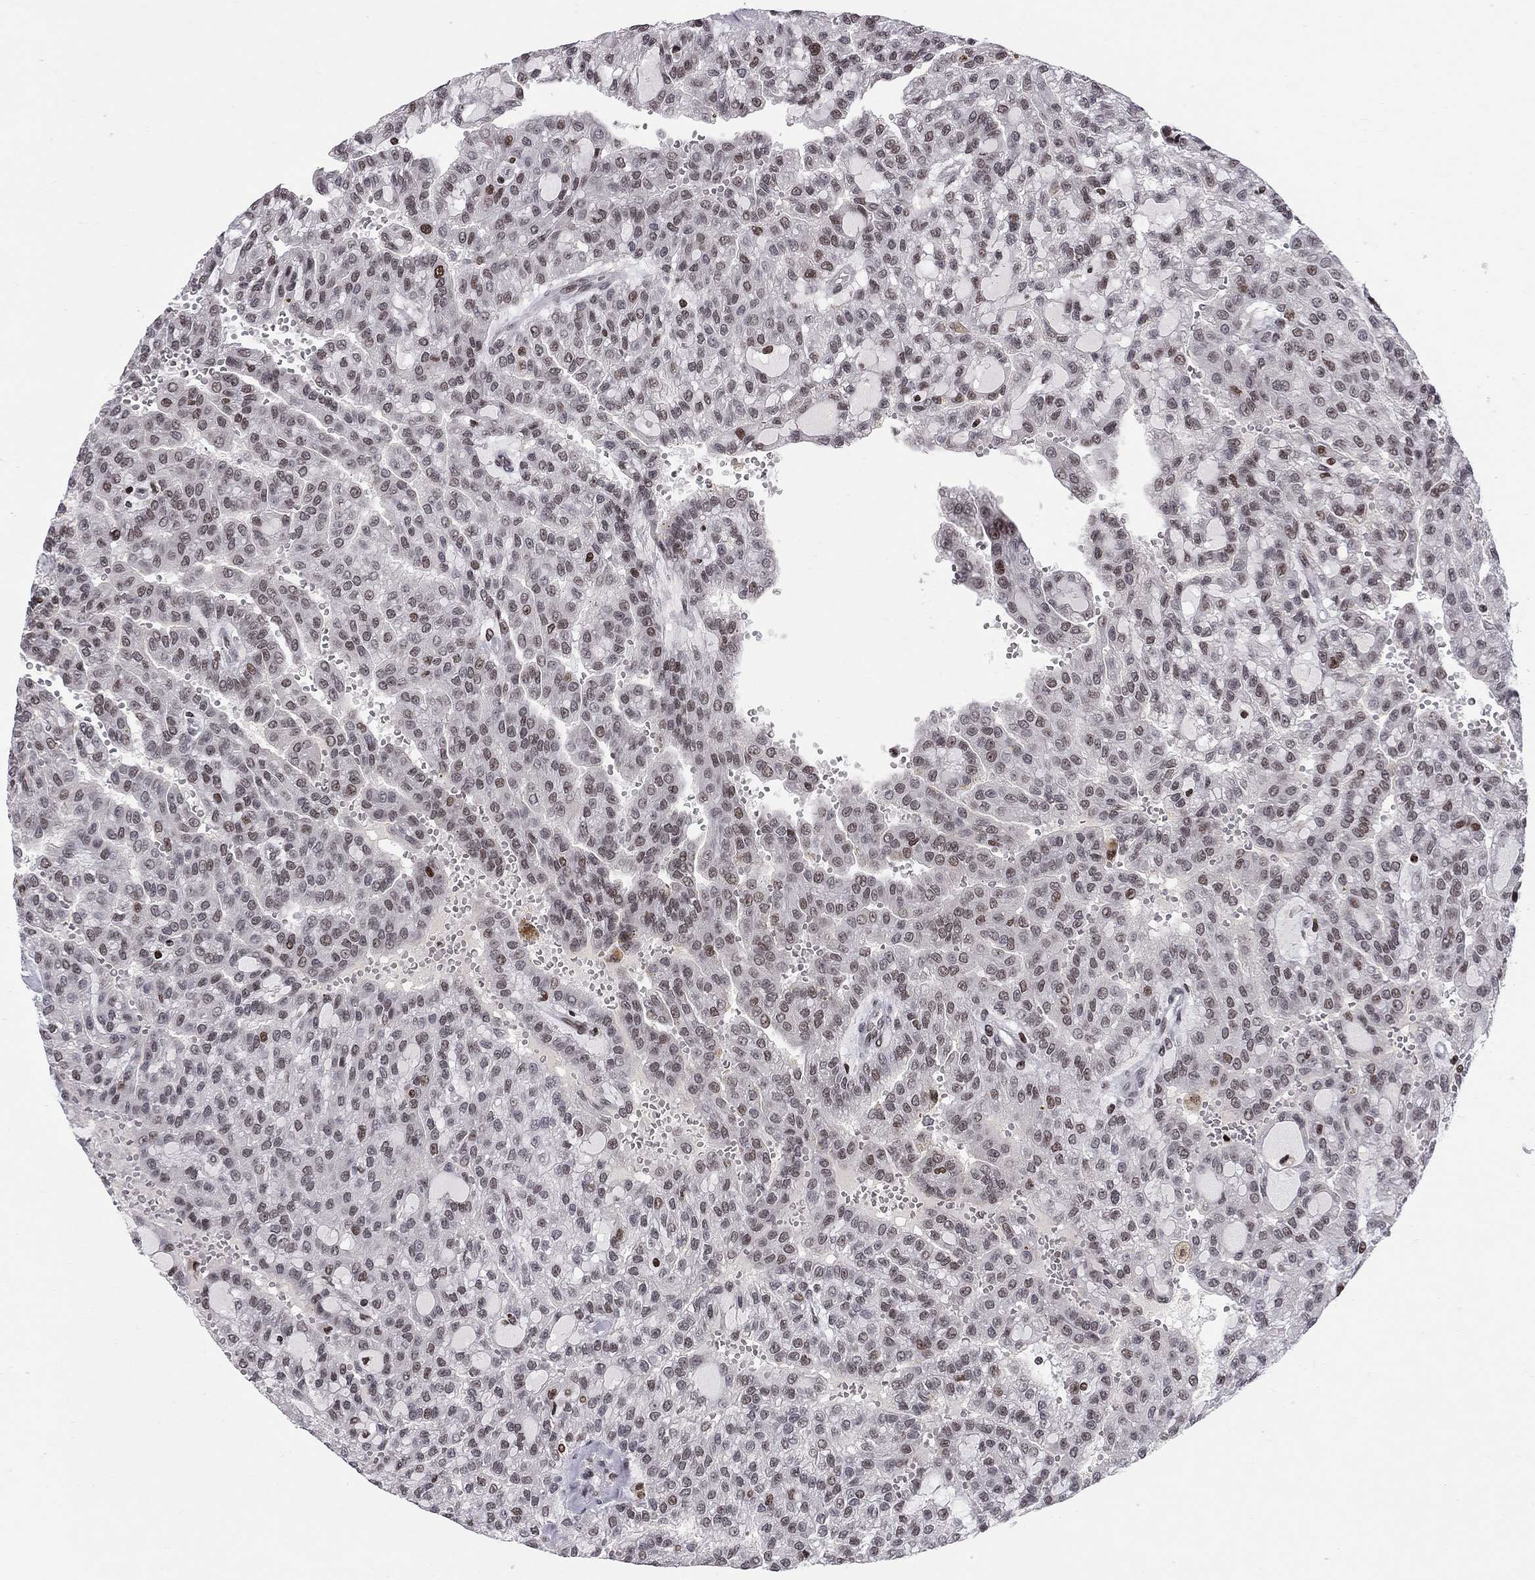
{"staining": {"intensity": "moderate", "quantity": "25%-75%", "location": "nuclear"}, "tissue": "renal cancer", "cell_type": "Tumor cells", "image_type": "cancer", "snomed": [{"axis": "morphology", "description": "Adenocarcinoma, NOS"}, {"axis": "topography", "description": "Kidney"}], "caption": "Renal adenocarcinoma tissue shows moderate nuclear staining in approximately 25%-75% of tumor cells", "gene": "RNASEH2C", "patient": {"sex": "male", "age": 63}}